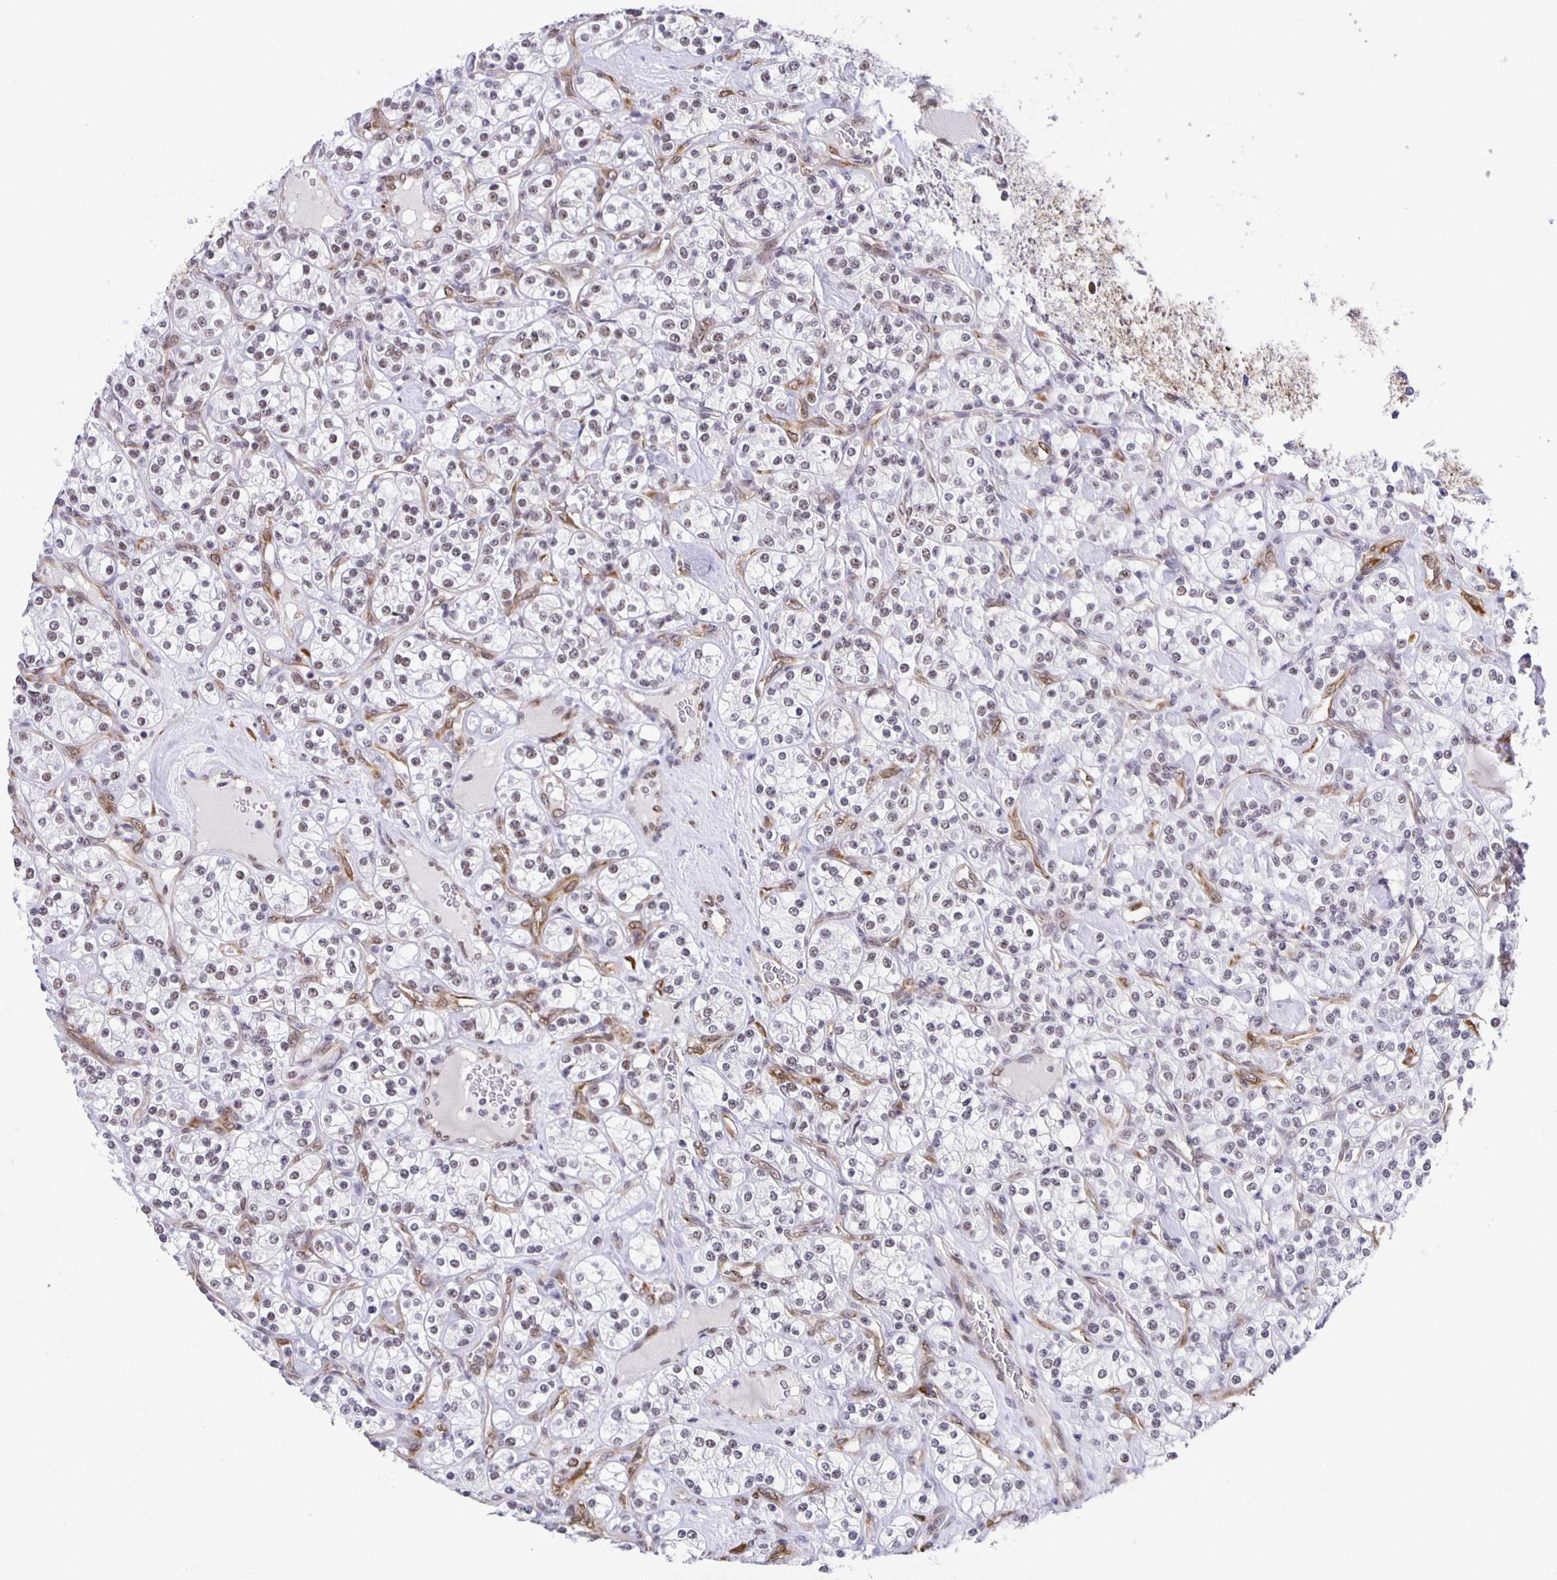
{"staining": {"intensity": "weak", "quantity": ">75%", "location": "nuclear"}, "tissue": "renal cancer", "cell_type": "Tumor cells", "image_type": "cancer", "snomed": [{"axis": "morphology", "description": "Adenocarcinoma, NOS"}, {"axis": "topography", "description": "Kidney"}], "caption": "Tumor cells show low levels of weak nuclear expression in approximately >75% of cells in renal adenocarcinoma.", "gene": "ZRANB2", "patient": {"sex": "male", "age": 77}}